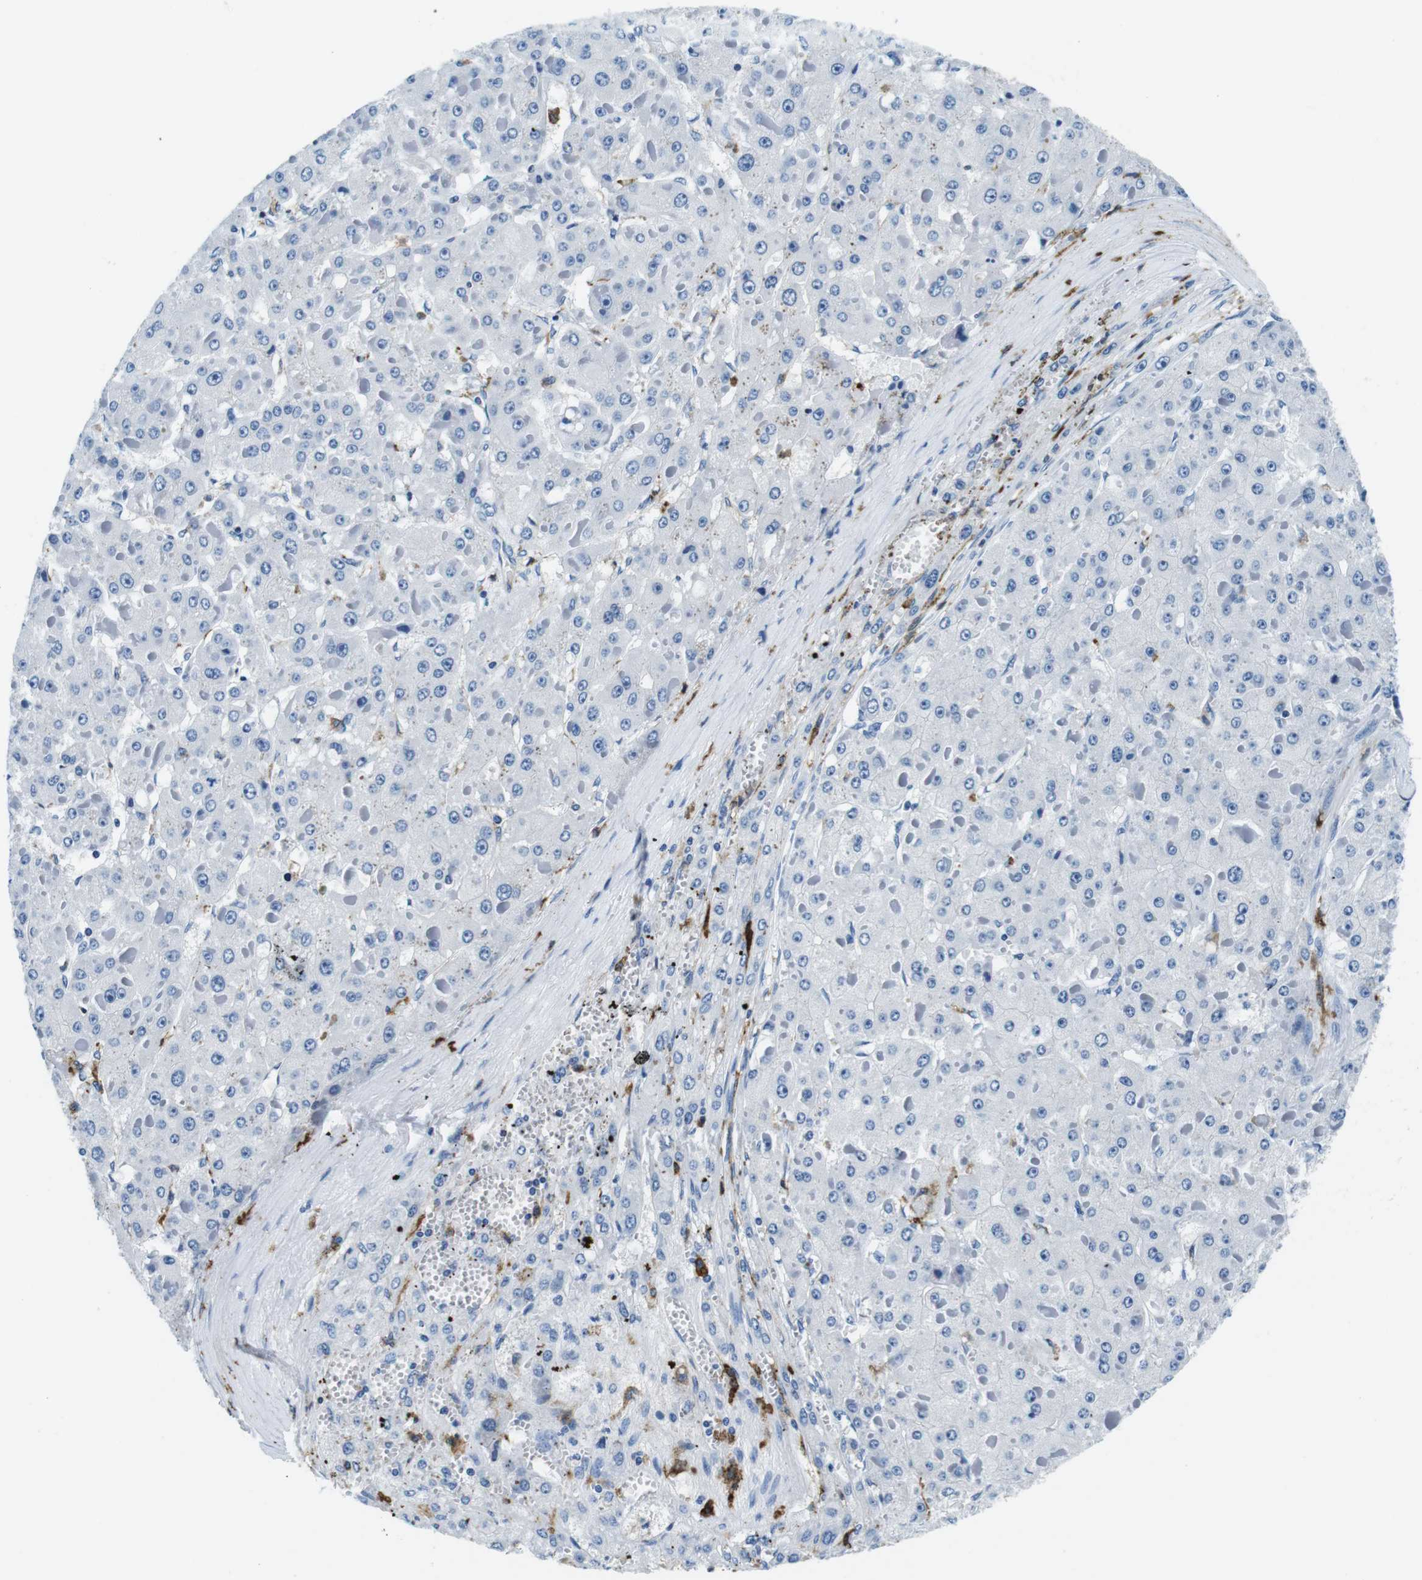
{"staining": {"intensity": "negative", "quantity": "none", "location": "none"}, "tissue": "liver cancer", "cell_type": "Tumor cells", "image_type": "cancer", "snomed": [{"axis": "morphology", "description": "Carcinoma, Hepatocellular, NOS"}, {"axis": "topography", "description": "Liver"}], "caption": "DAB (3,3'-diaminobenzidine) immunohistochemical staining of liver cancer demonstrates no significant positivity in tumor cells.", "gene": "HLA-DRB1", "patient": {"sex": "female", "age": 73}}